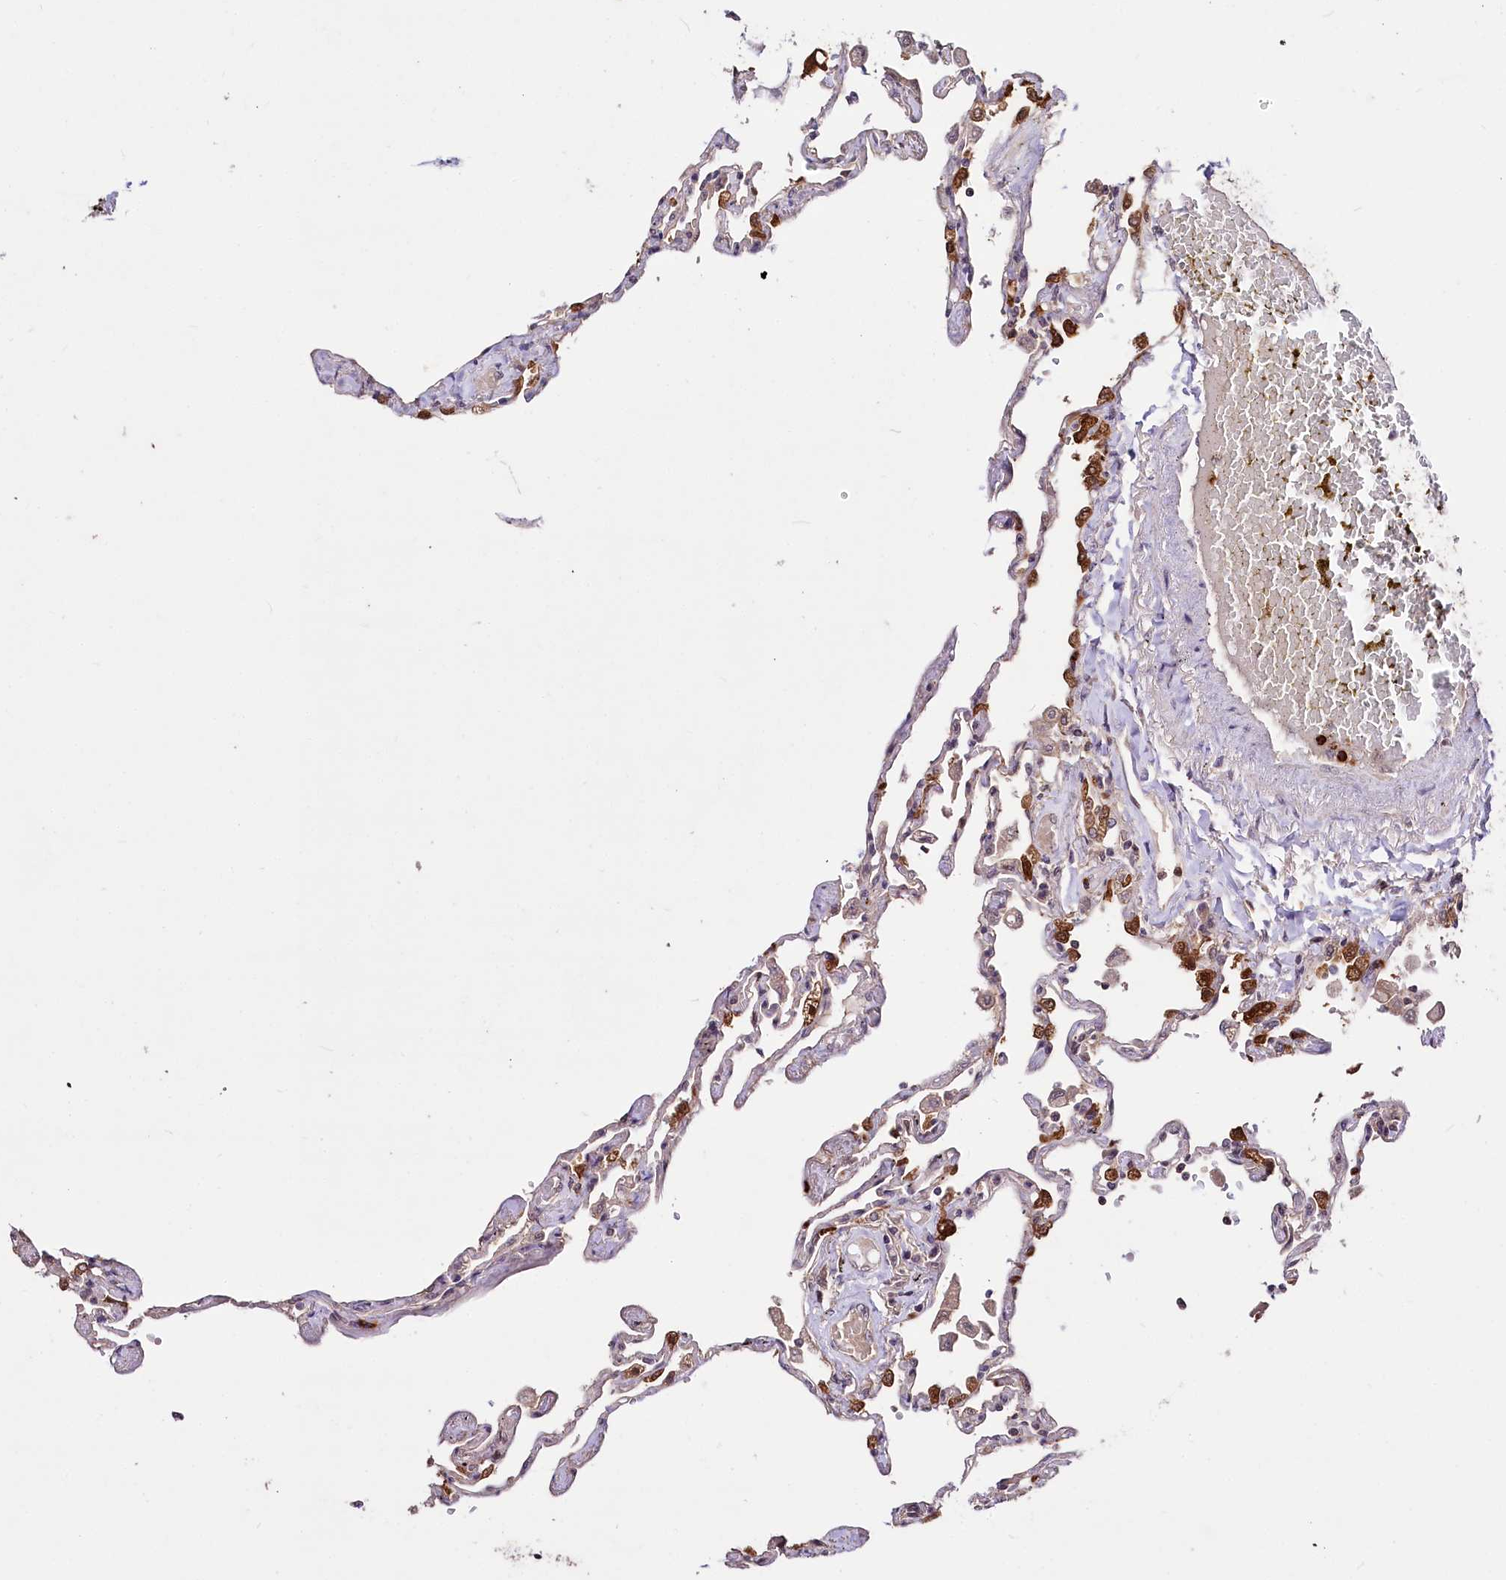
{"staining": {"intensity": "moderate", "quantity": "<25%", "location": "cytoplasmic/membranous"}, "tissue": "lung", "cell_type": "Alveolar cells", "image_type": "normal", "snomed": [{"axis": "morphology", "description": "Normal tissue, NOS"}, {"axis": "topography", "description": "Lung"}], "caption": "Normal lung was stained to show a protein in brown. There is low levels of moderate cytoplasmic/membranous positivity in approximately <25% of alveolar cells. The protein is shown in brown color, while the nuclei are stained blue.", "gene": "KLRB1", "patient": {"sex": "female", "age": 67}}